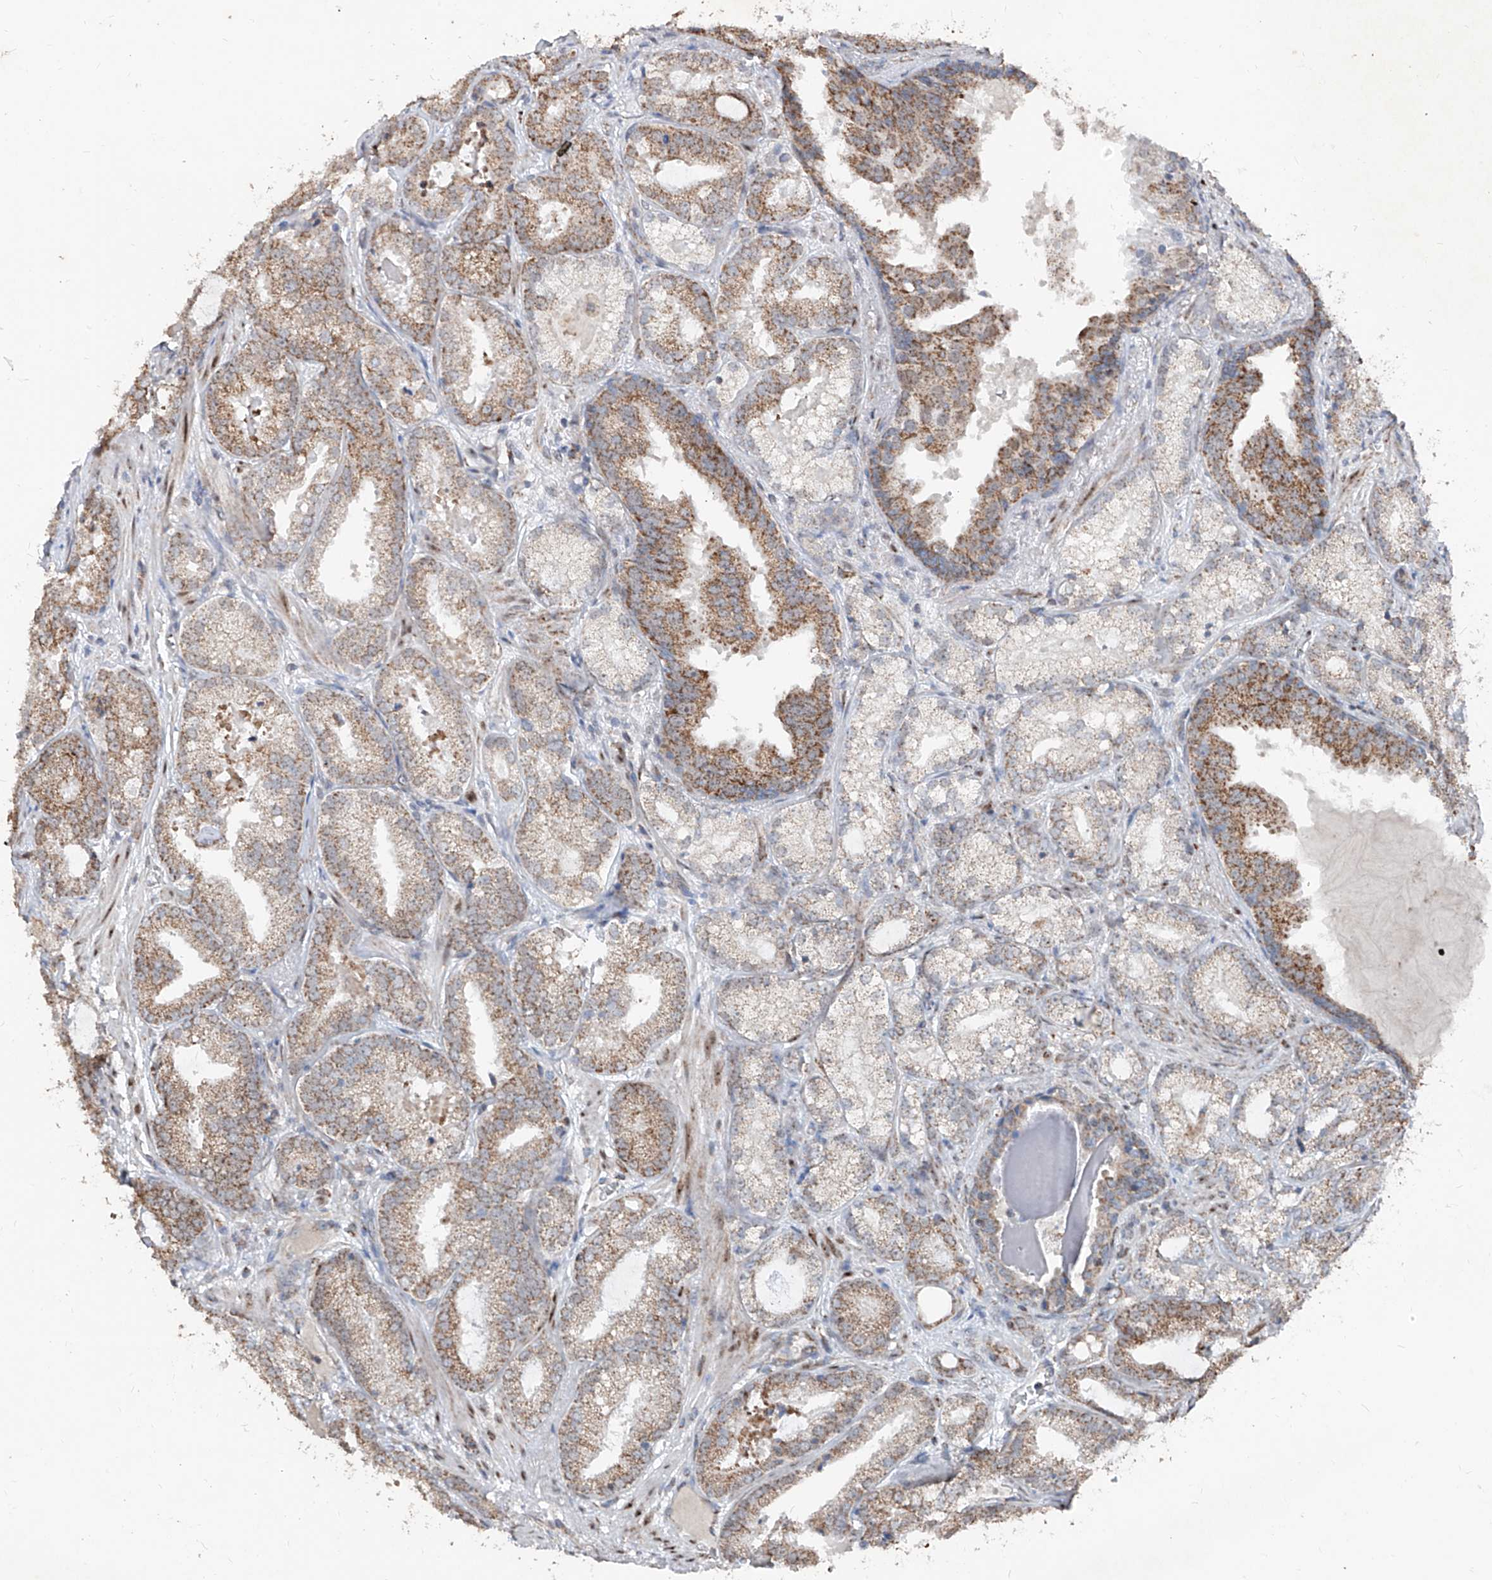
{"staining": {"intensity": "moderate", "quantity": "25%-75%", "location": "cytoplasmic/membranous"}, "tissue": "prostate cancer", "cell_type": "Tumor cells", "image_type": "cancer", "snomed": [{"axis": "morphology", "description": "Normal morphology"}, {"axis": "morphology", "description": "Adenocarcinoma, Low grade"}, {"axis": "topography", "description": "Prostate"}], "caption": "Protein analysis of prostate low-grade adenocarcinoma tissue reveals moderate cytoplasmic/membranous positivity in about 25%-75% of tumor cells.", "gene": "NDUFB3", "patient": {"sex": "male", "age": 72}}